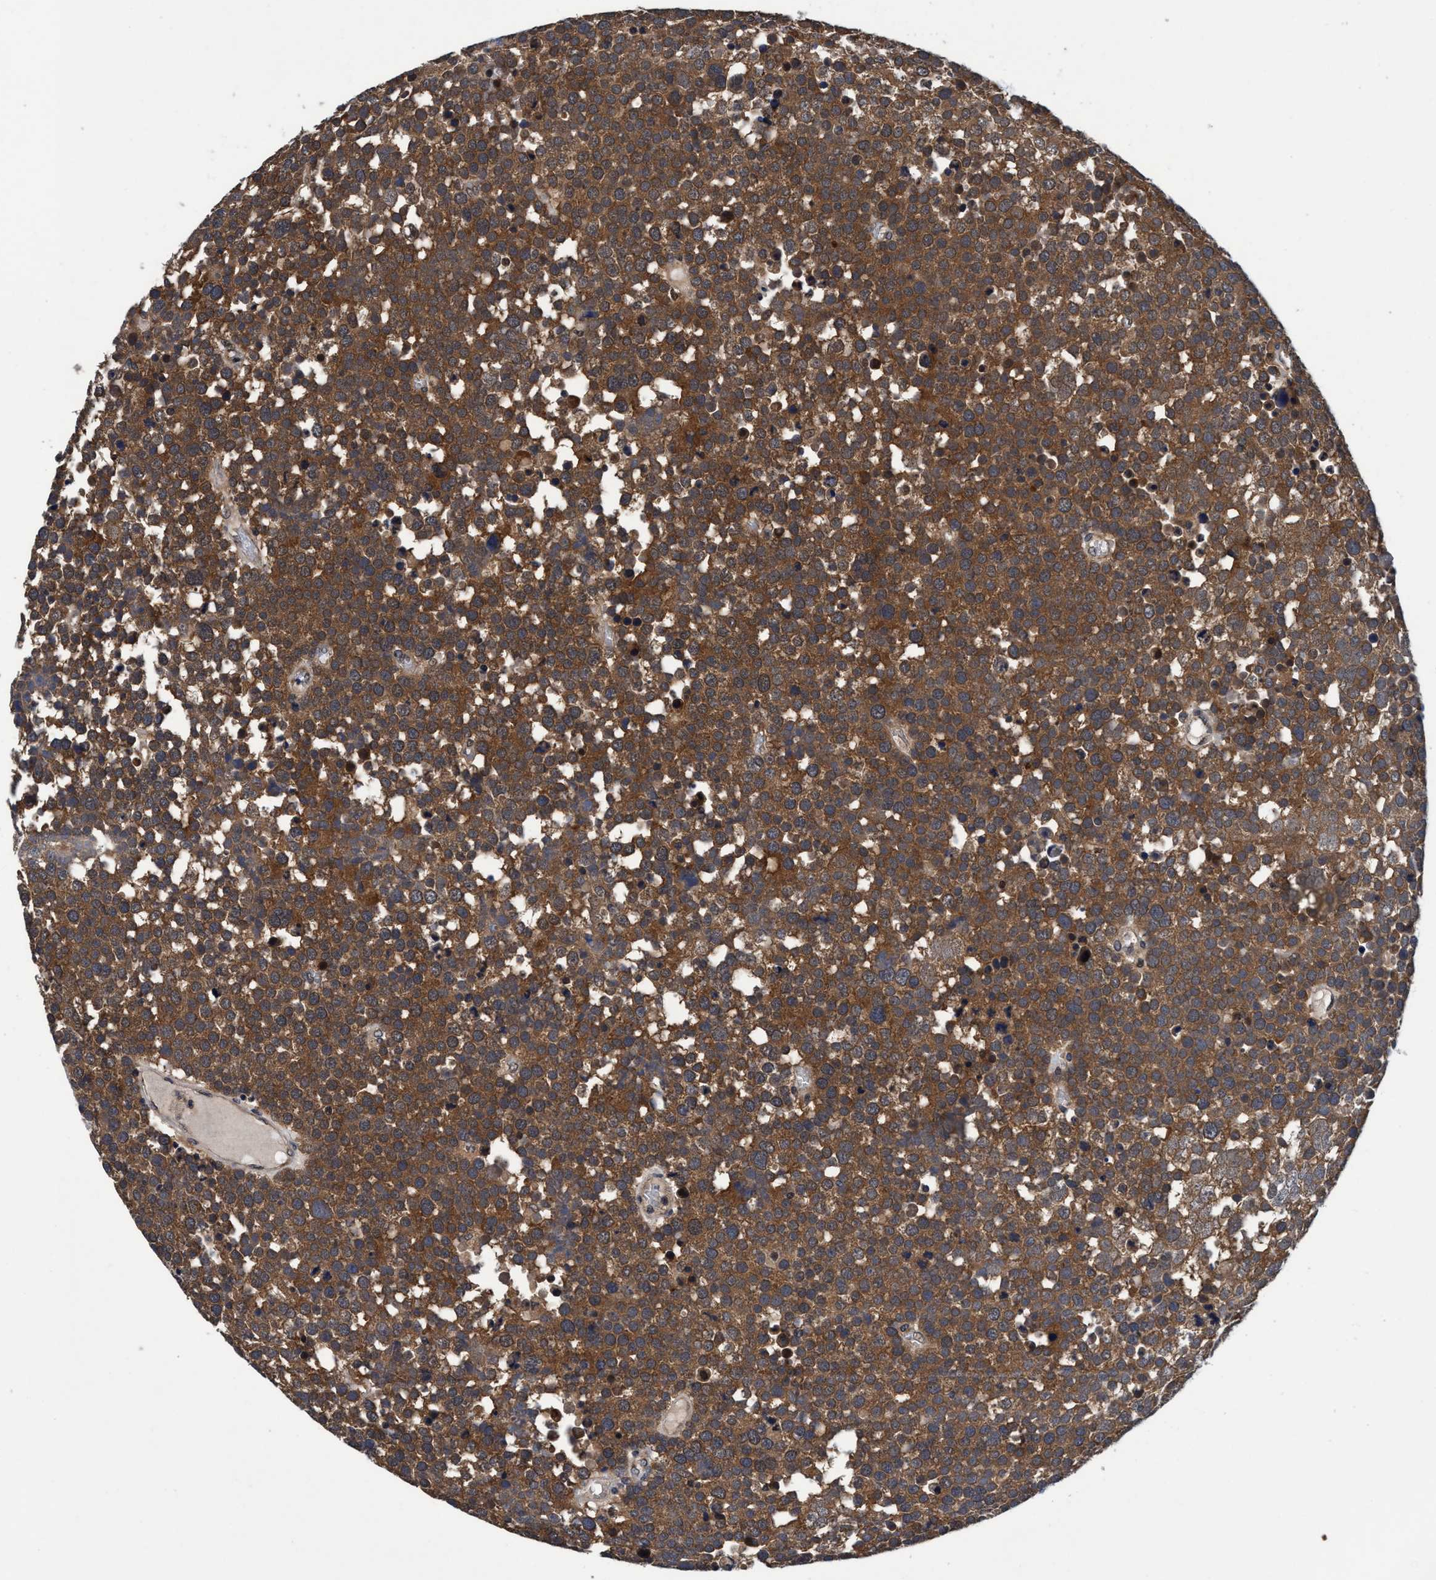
{"staining": {"intensity": "moderate", "quantity": ">75%", "location": "cytoplasmic/membranous"}, "tissue": "testis cancer", "cell_type": "Tumor cells", "image_type": "cancer", "snomed": [{"axis": "morphology", "description": "Seminoma, NOS"}, {"axis": "topography", "description": "Testis"}], "caption": "This photomicrograph reveals immunohistochemistry (IHC) staining of human testis cancer (seminoma), with medium moderate cytoplasmic/membranous positivity in about >75% of tumor cells.", "gene": "PSMD12", "patient": {"sex": "male", "age": 71}}